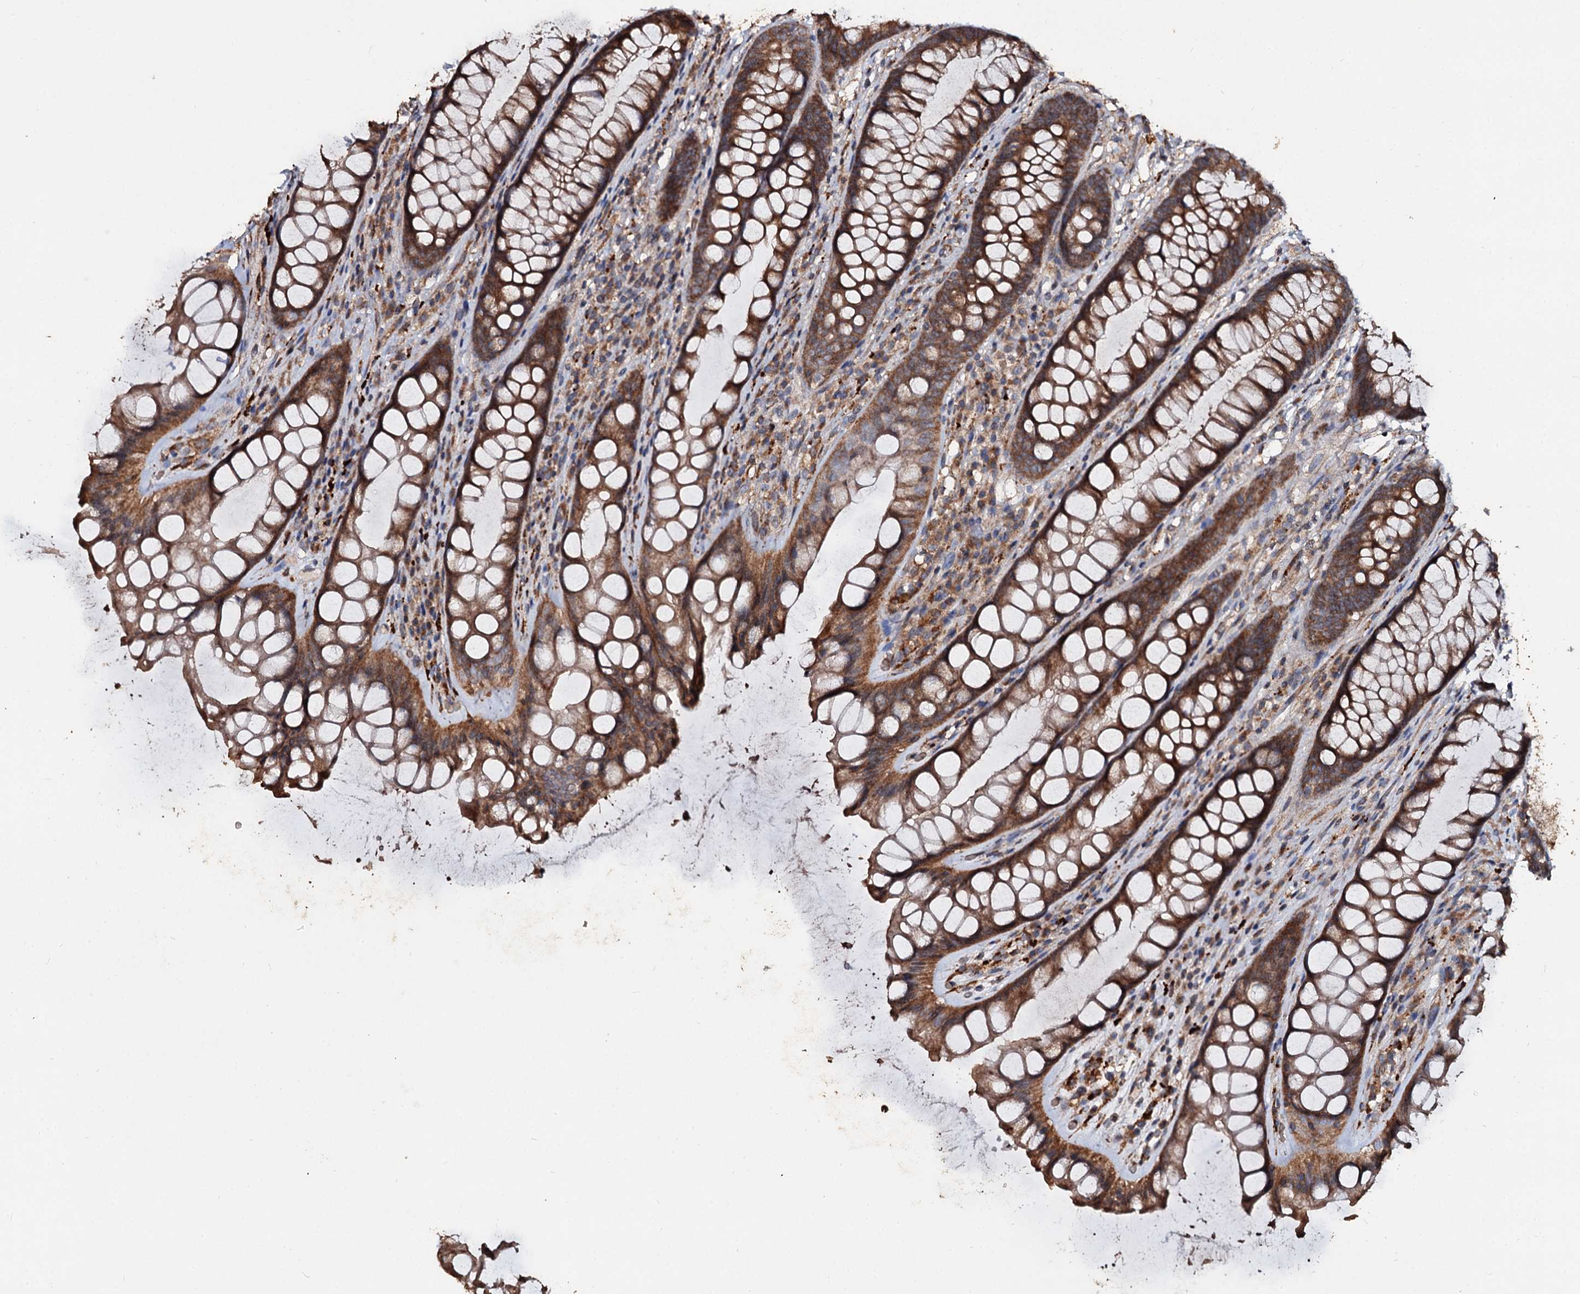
{"staining": {"intensity": "strong", "quantity": ">75%", "location": "cytoplasmic/membranous"}, "tissue": "rectum", "cell_type": "Glandular cells", "image_type": "normal", "snomed": [{"axis": "morphology", "description": "Normal tissue, NOS"}, {"axis": "topography", "description": "Rectum"}], "caption": "The immunohistochemical stain shows strong cytoplasmic/membranous staining in glandular cells of benign rectum. The staining is performed using DAB (3,3'-diaminobenzidine) brown chromogen to label protein expression. The nuclei are counter-stained blue using hematoxylin.", "gene": "NOTCH2NLA", "patient": {"sex": "male", "age": 74}}